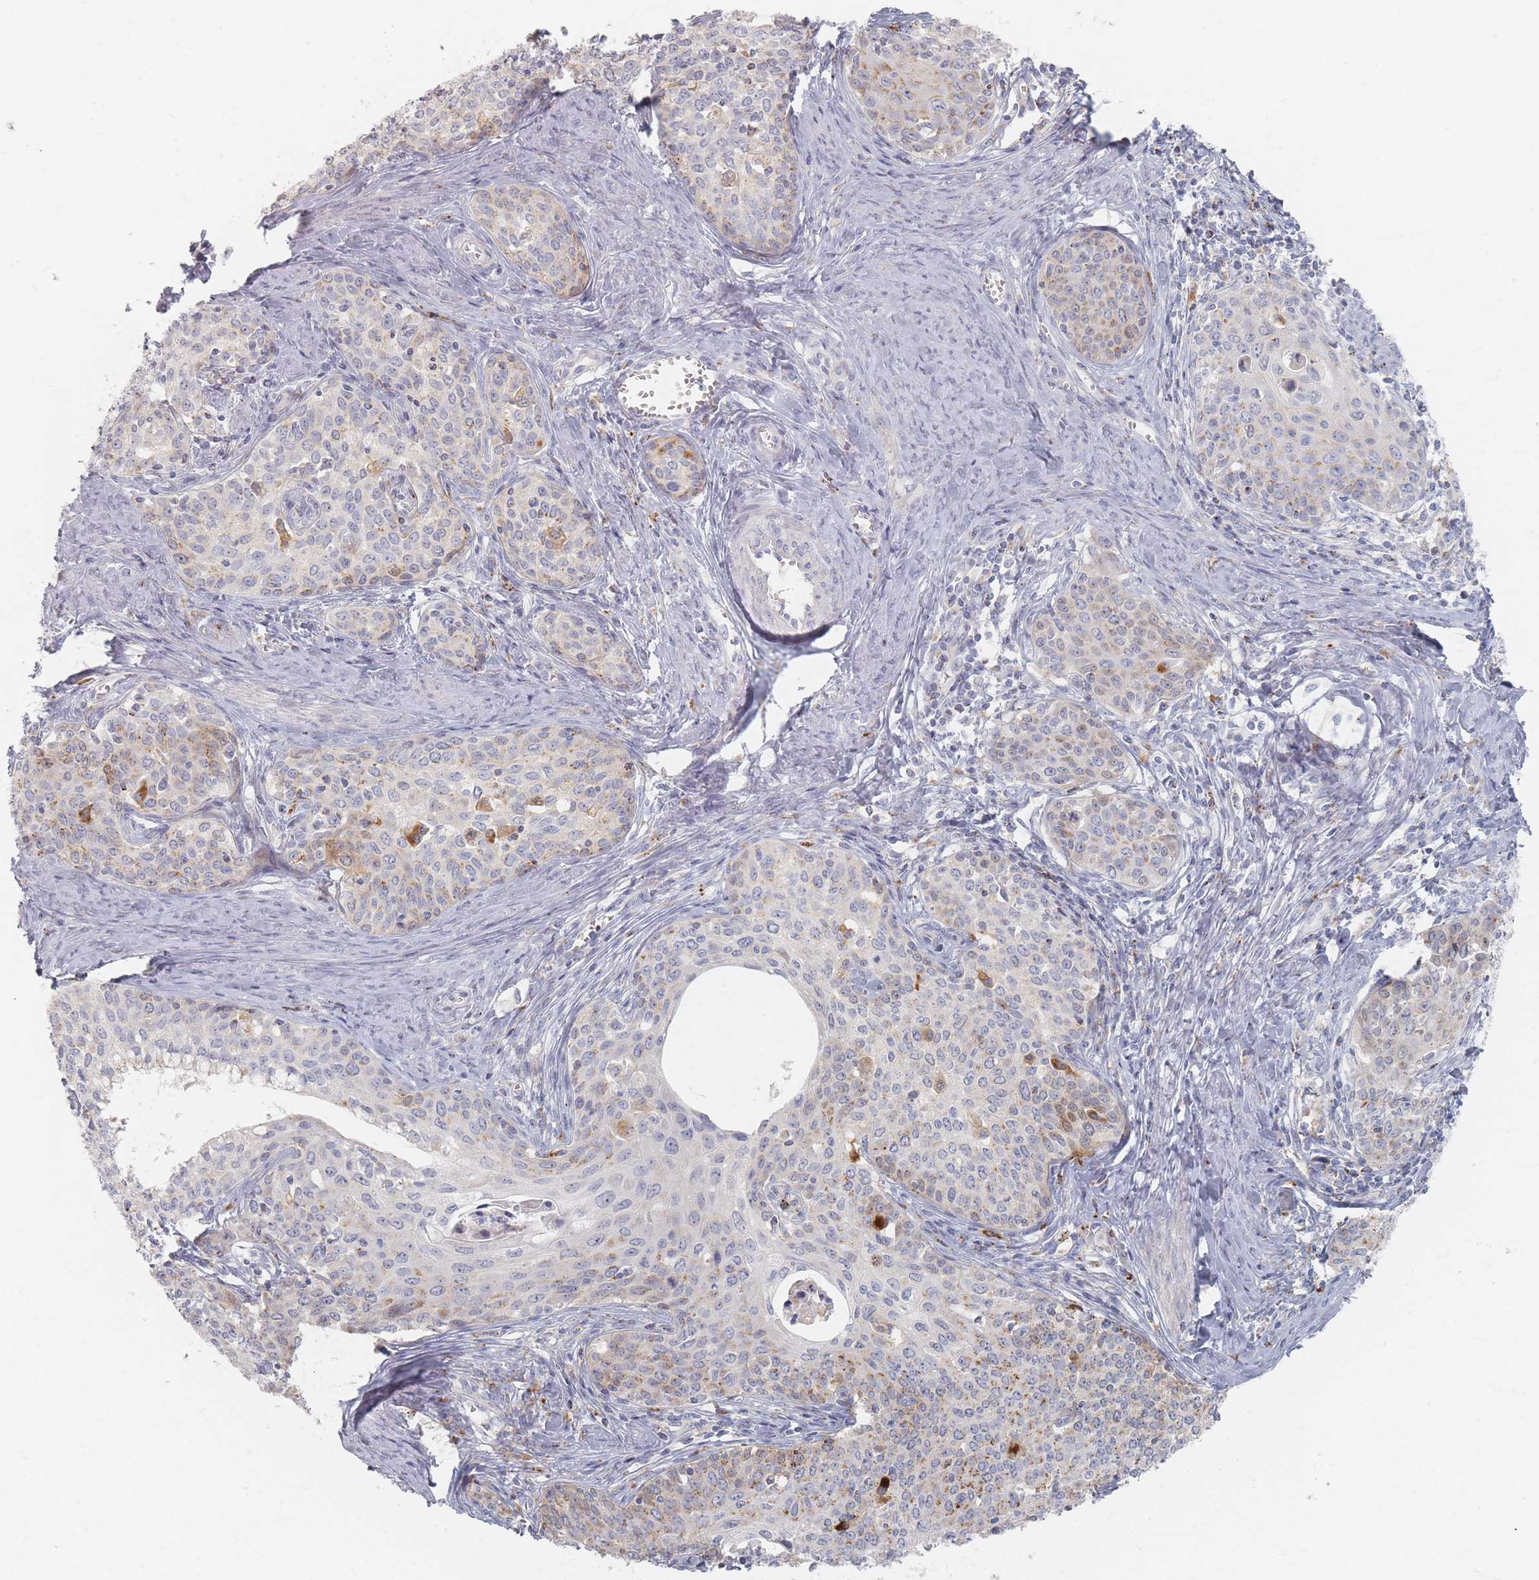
{"staining": {"intensity": "moderate", "quantity": "<25%", "location": "cytoplasmic/membranous"}, "tissue": "cervical cancer", "cell_type": "Tumor cells", "image_type": "cancer", "snomed": [{"axis": "morphology", "description": "Squamous cell carcinoma, NOS"}, {"axis": "morphology", "description": "Adenocarcinoma, NOS"}, {"axis": "topography", "description": "Cervix"}], "caption": "The photomicrograph demonstrates staining of cervical adenocarcinoma, revealing moderate cytoplasmic/membranous protein expression (brown color) within tumor cells.", "gene": "SLC2A11", "patient": {"sex": "female", "age": 52}}